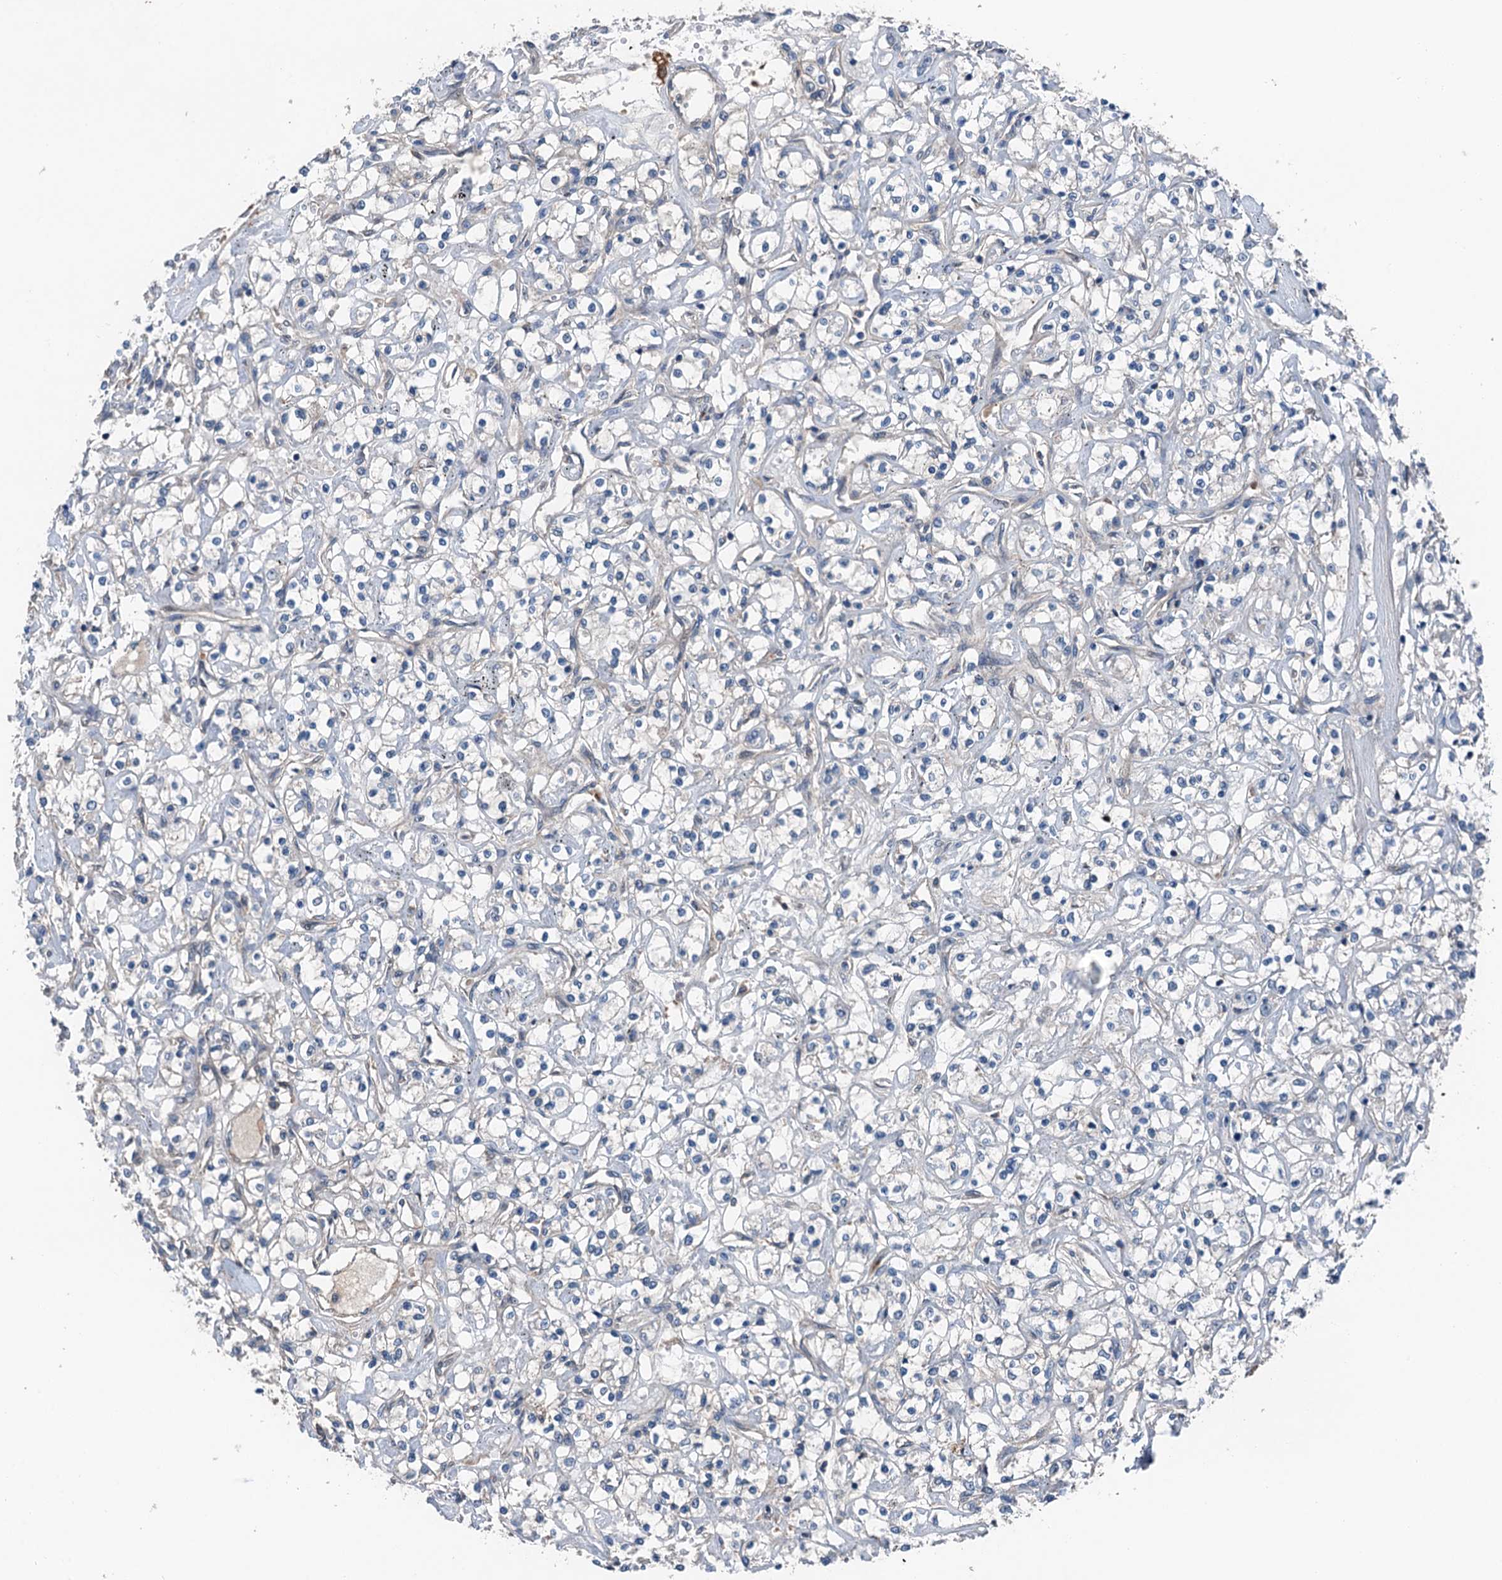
{"staining": {"intensity": "negative", "quantity": "none", "location": "none"}, "tissue": "renal cancer", "cell_type": "Tumor cells", "image_type": "cancer", "snomed": [{"axis": "morphology", "description": "Adenocarcinoma, NOS"}, {"axis": "topography", "description": "Kidney"}], "caption": "This is a photomicrograph of immunohistochemistry (IHC) staining of adenocarcinoma (renal), which shows no expression in tumor cells.", "gene": "SLC2A10", "patient": {"sex": "female", "age": 59}}